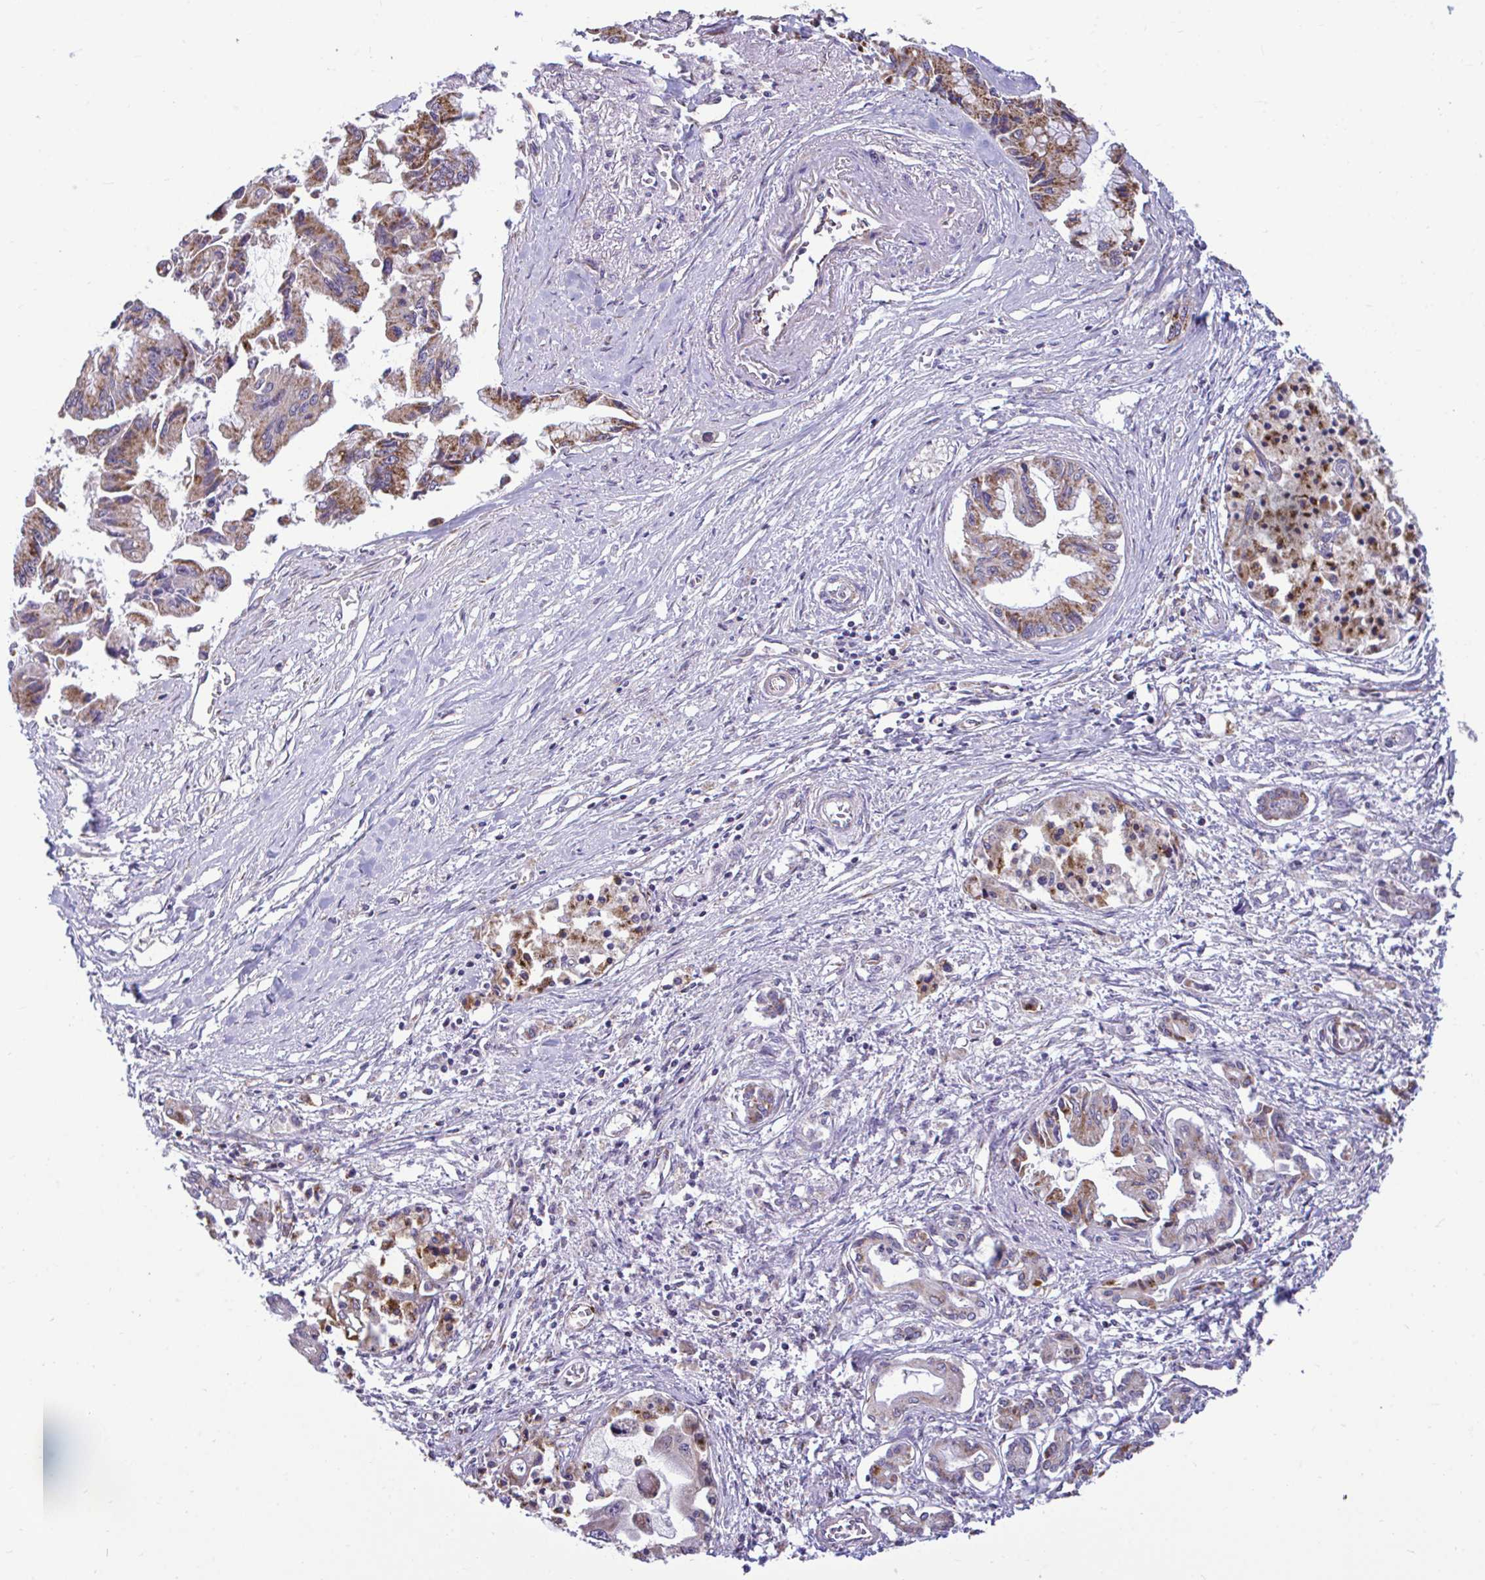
{"staining": {"intensity": "moderate", "quantity": ">75%", "location": "cytoplasmic/membranous"}, "tissue": "pancreatic cancer", "cell_type": "Tumor cells", "image_type": "cancer", "snomed": [{"axis": "morphology", "description": "Adenocarcinoma, NOS"}, {"axis": "topography", "description": "Pancreas"}], "caption": "The photomicrograph displays immunohistochemical staining of pancreatic adenocarcinoma. There is moderate cytoplasmic/membranous positivity is appreciated in approximately >75% of tumor cells.", "gene": "SARS2", "patient": {"sex": "male", "age": 84}}